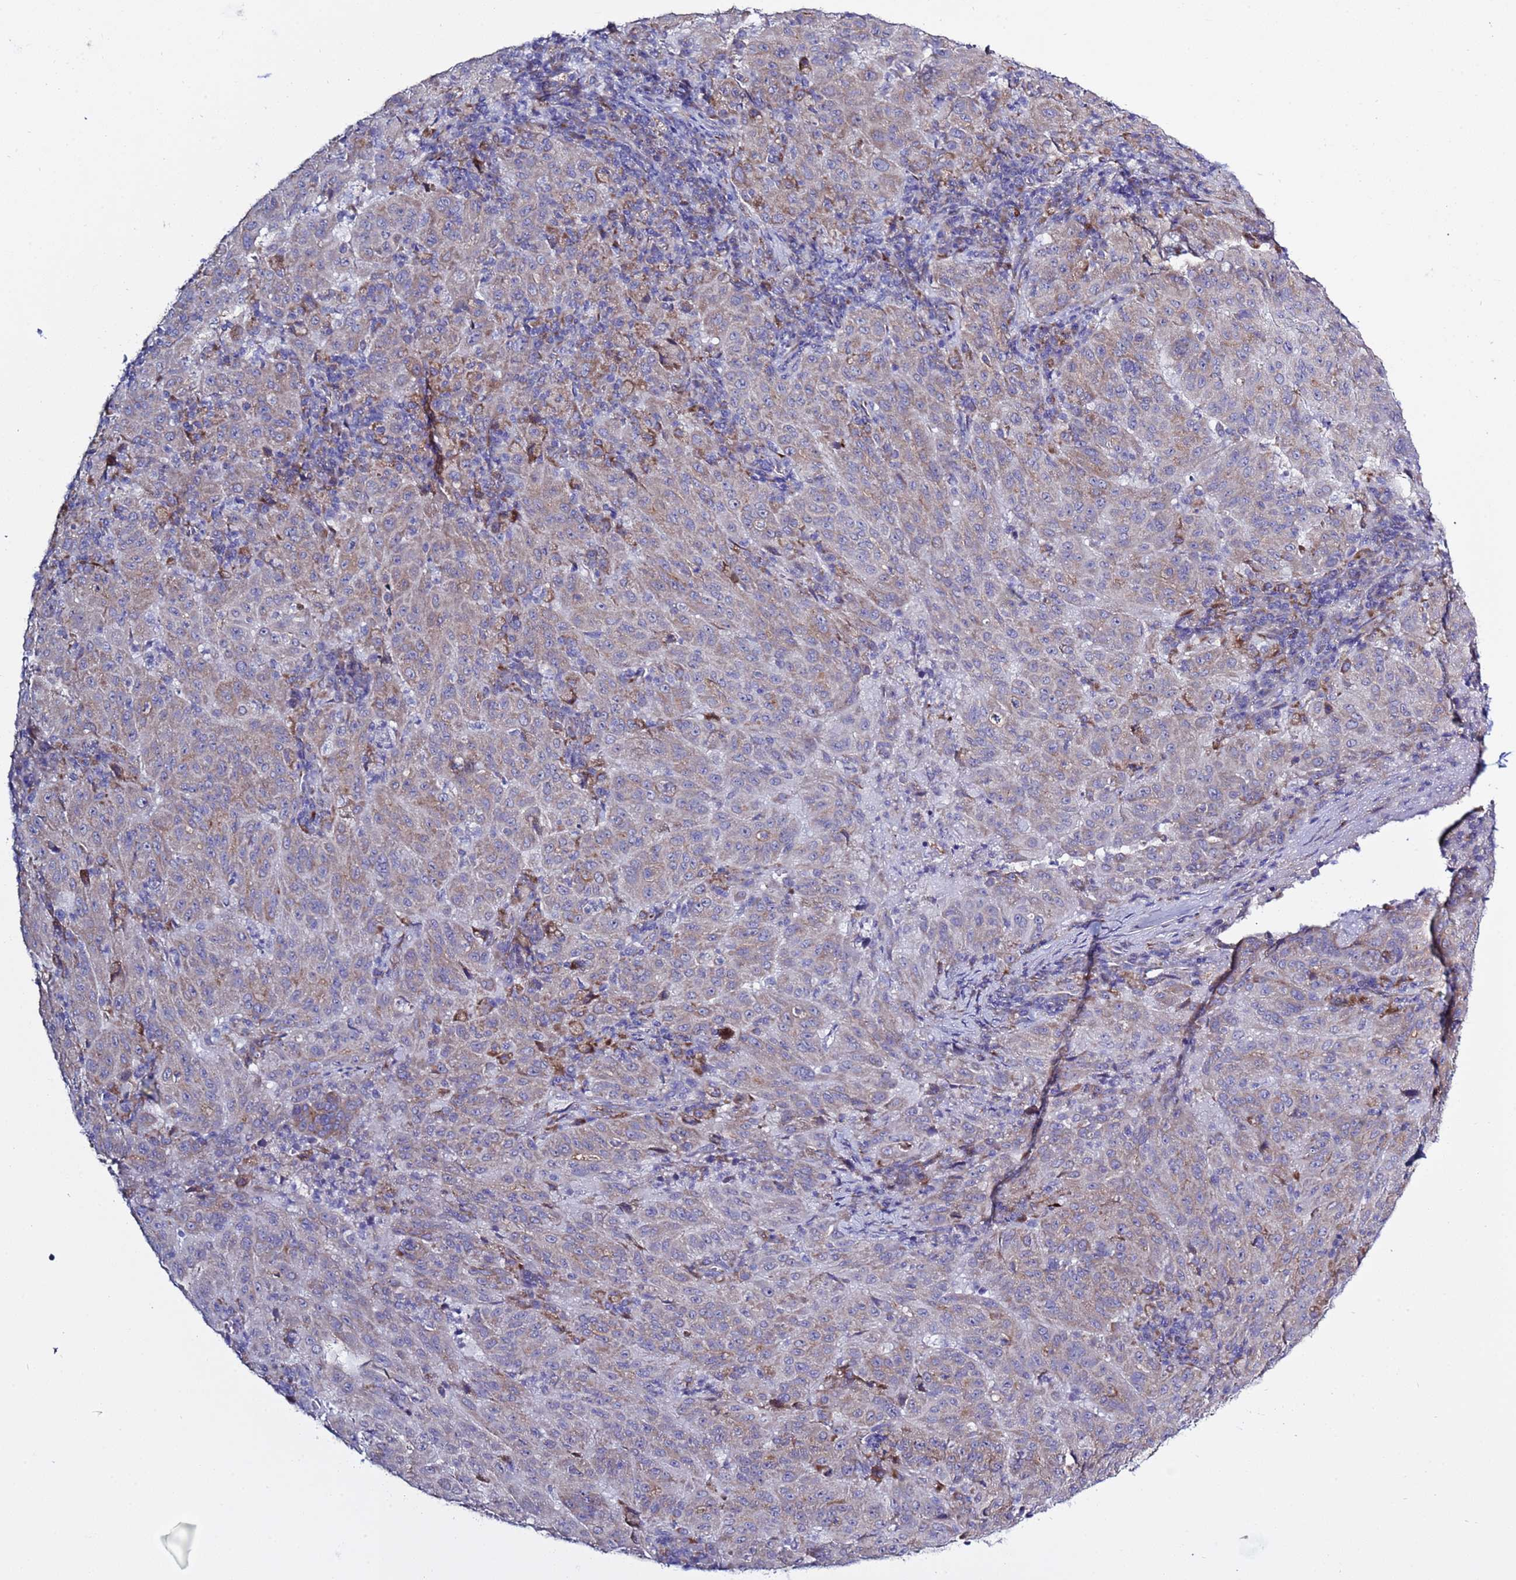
{"staining": {"intensity": "weak", "quantity": "<25%", "location": "cytoplasmic/membranous"}, "tissue": "pancreatic cancer", "cell_type": "Tumor cells", "image_type": "cancer", "snomed": [{"axis": "morphology", "description": "Adenocarcinoma, NOS"}, {"axis": "topography", "description": "Pancreas"}], "caption": "Pancreatic cancer (adenocarcinoma) was stained to show a protein in brown. There is no significant staining in tumor cells. (Stains: DAB immunohistochemistry with hematoxylin counter stain, Microscopy: brightfield microscopy at high magnification).", "gene": "ABHD17B", "patient": {"sex": "male", "age": 63}}